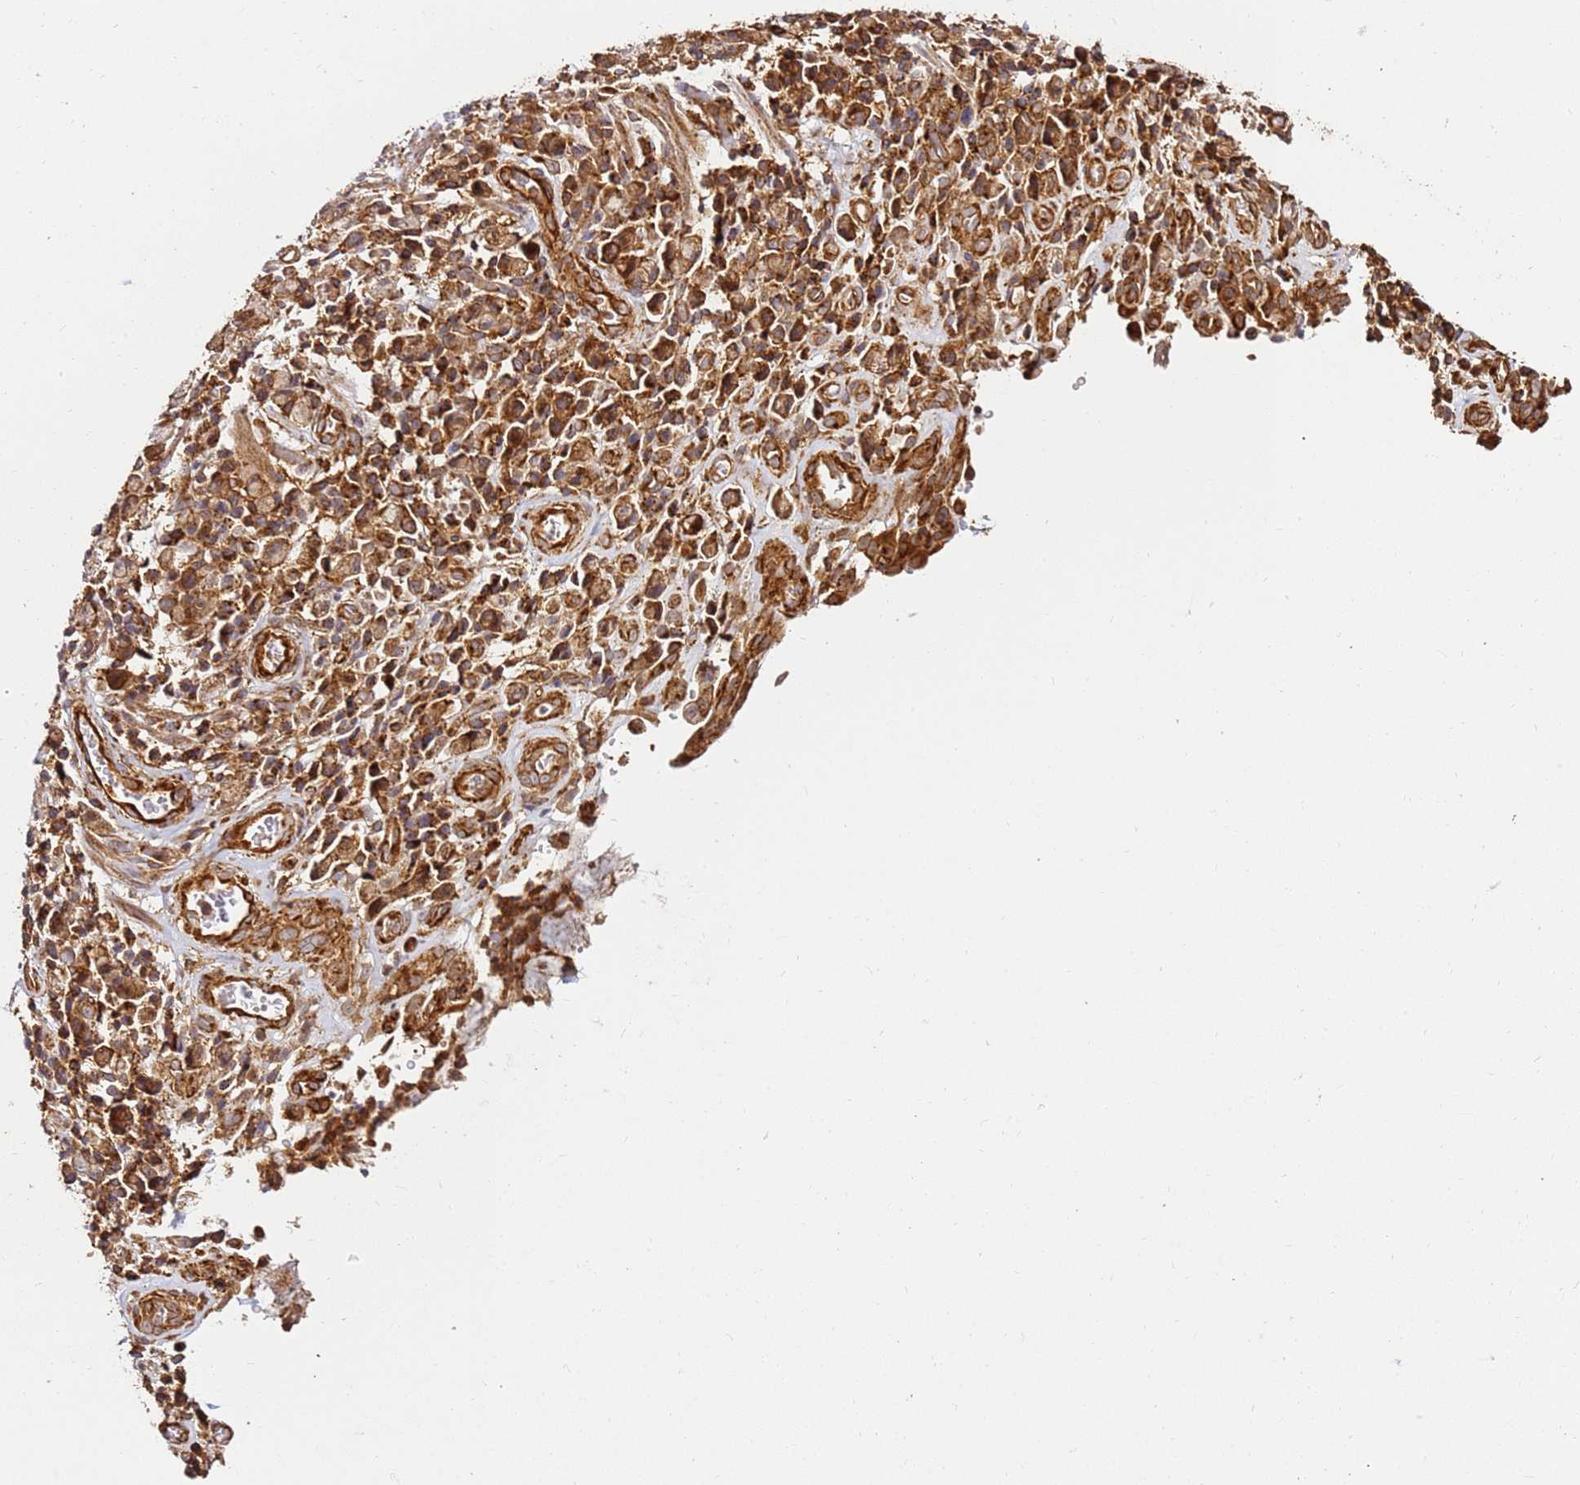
{"staining": {"intensity": "strong", "quantity": ">75%", "location": "cytoplasmic/membranous"}, "tissue": "stomach cancer", "cell_type": "Tumor cells", "image_type": "cancer", "snomed": [{"axis": "morphology", "description": "Adenocarcinoma, NOS"}, {"axis": "topography", "description": "Stomach"}], "caption": "The immunohistochemical stain shows strong cytoplasmic/membranous staining in tumor cells of stomach adenocarcinoma tissue.", "gene": "DVL3", "patient": {"sex": "male", "age": 77}}